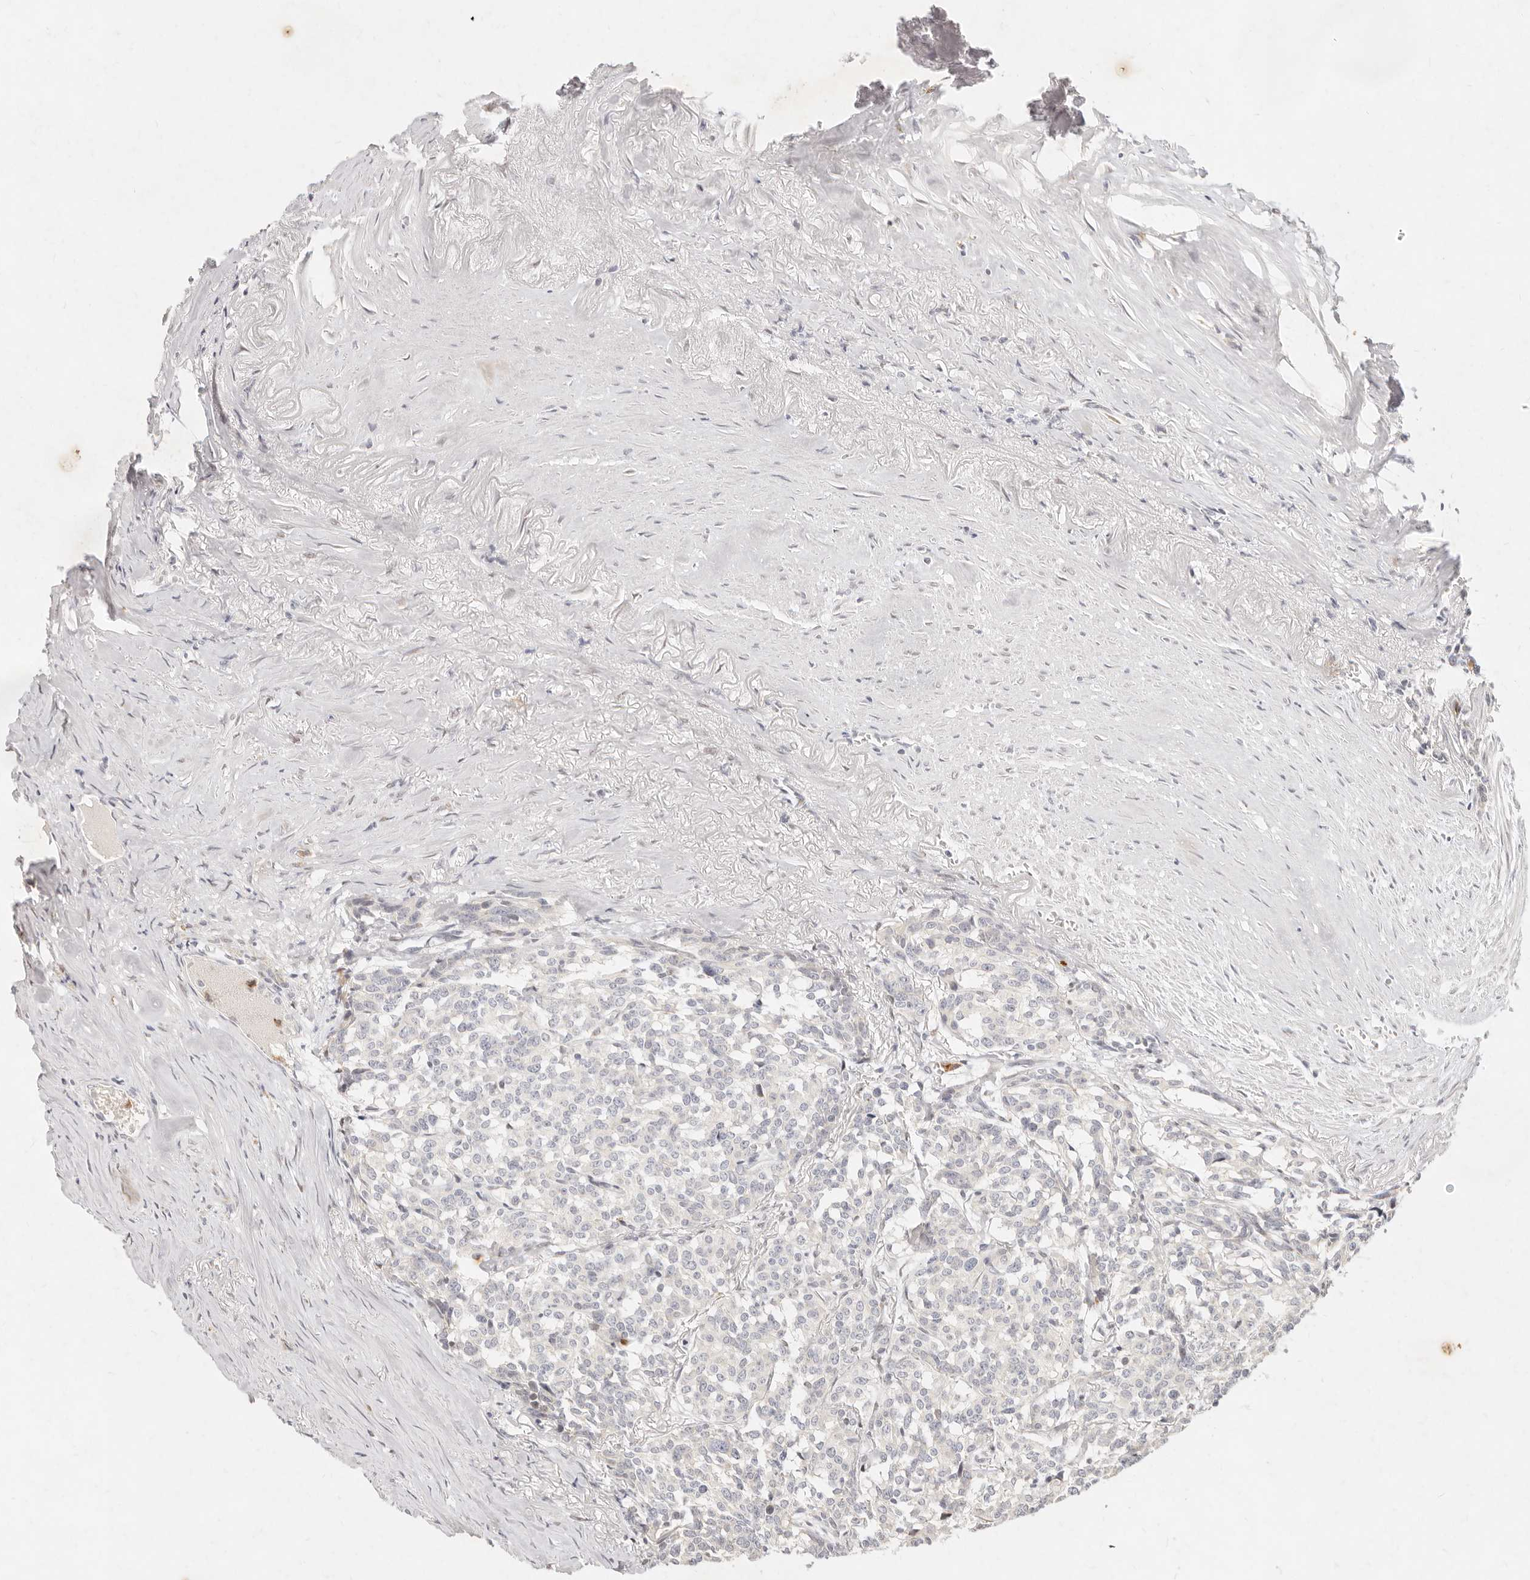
{"staining": {"intensity": "negative", "quantity": "none", "location": "none"}, "tissue": "carcinoid", "cell_type": "Tumor cells", "image_type": "cancer", "snomed": [{"axis": "morphology", "description": "Carcinoid, malignant, NOS"}, {"axis": "topography", "description": "Lung"}], "caption": "Tumor cells are negative for brown protein staining in carcinoid.", "gene": "ASCL3", "patient": {"sex": "female", "age": 46}}